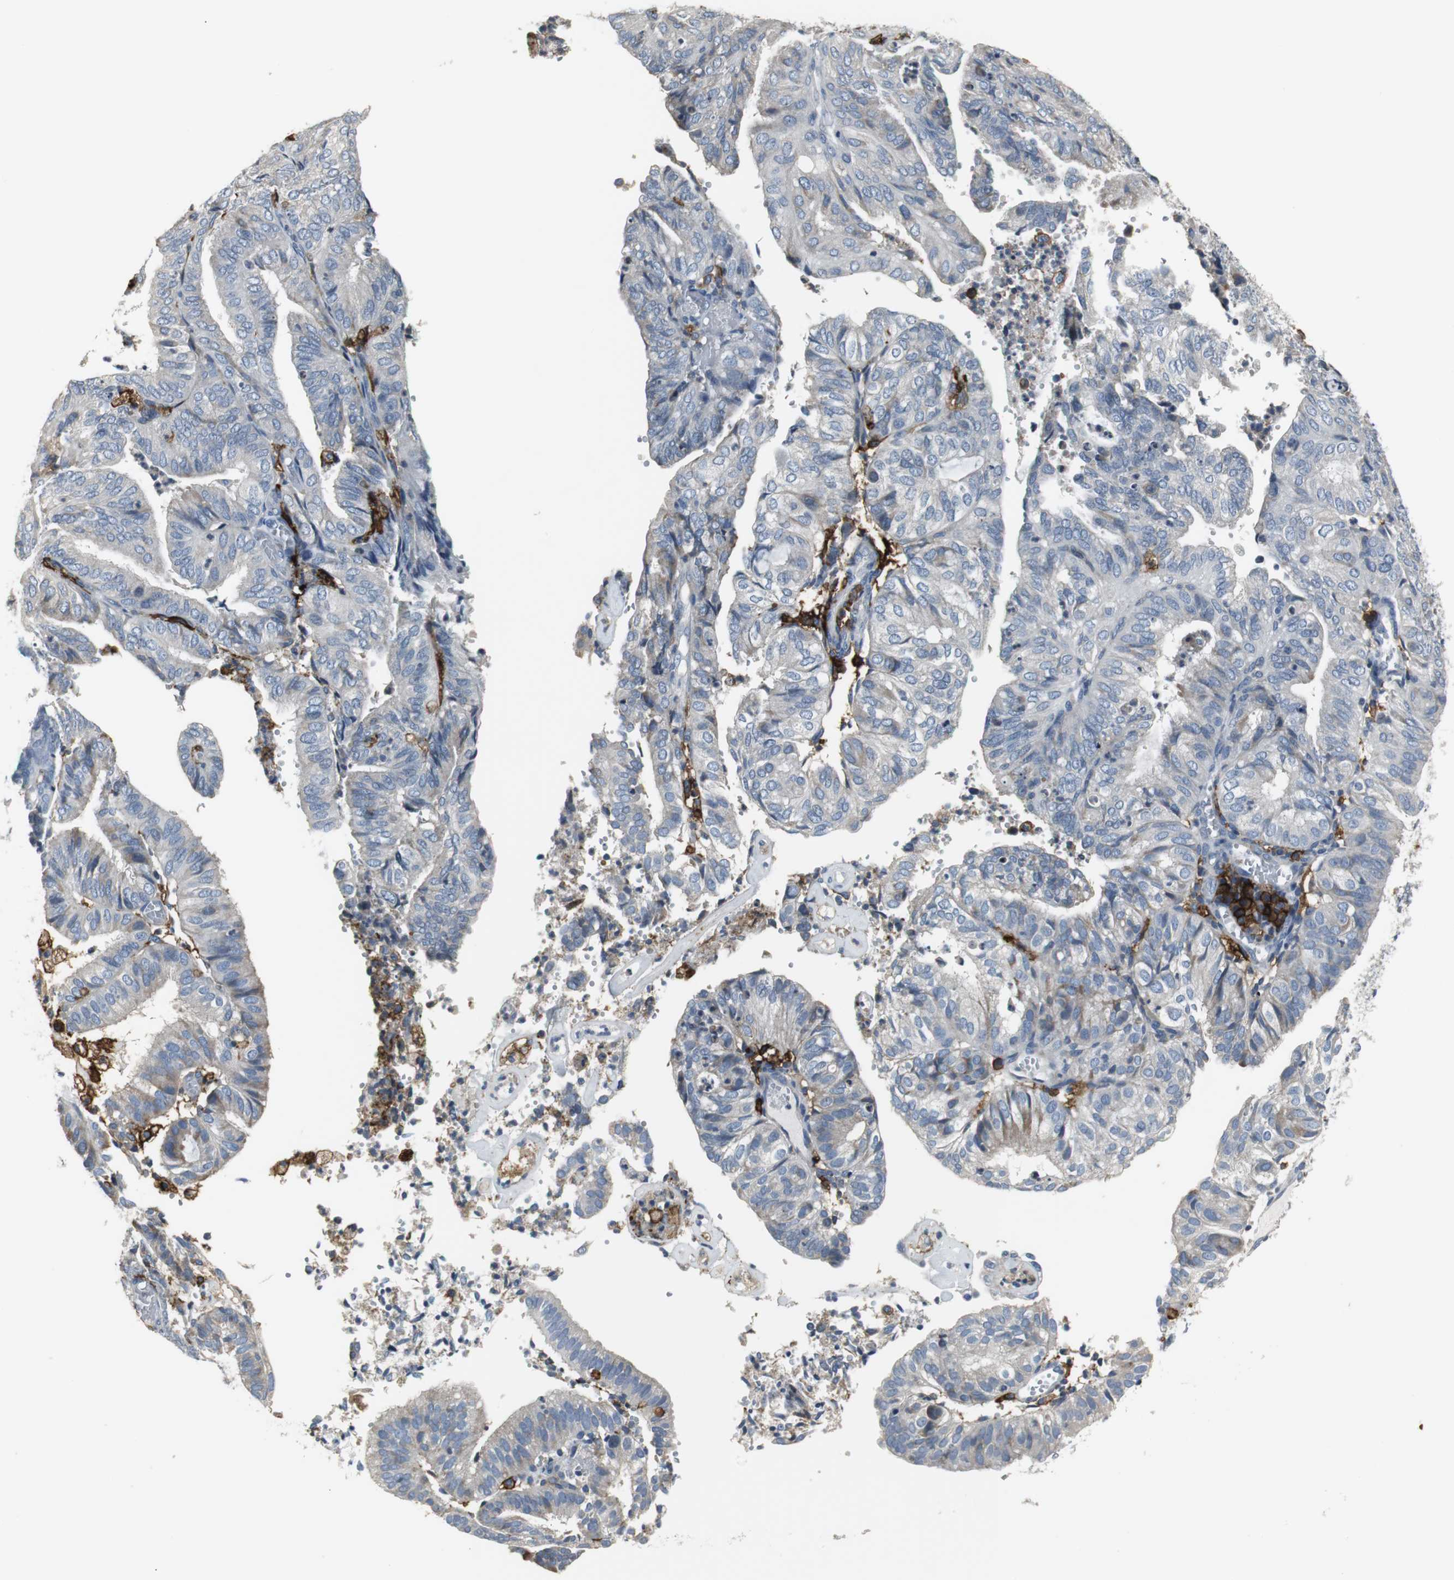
{"staining": {"intensity": "weak", "quantity": "25%-75%", "location": "cytoplasmic/membranous"}, "tissue": "endometrial cancer", "cell_type": "Tumor cells", "image_type": "cancer", "snomed": [{"axis": "morphology", "description": "Adenocarcinoma, NOS"}, {"axis": "topography", "description": "Uterus"}], "caption": "Immunohistochemistry (IHC) (DAB) staining of endometrial cancer (adenocarcinoma) displays weak cytoplasmic/membranous protein expression in about 25%-75% of tumor cells. Immunohistochemistry stains the protein in brown and the nuclei are stained blue.", "gene": "SLC2A5", "patient": {"sex": "female", "age": 60}}